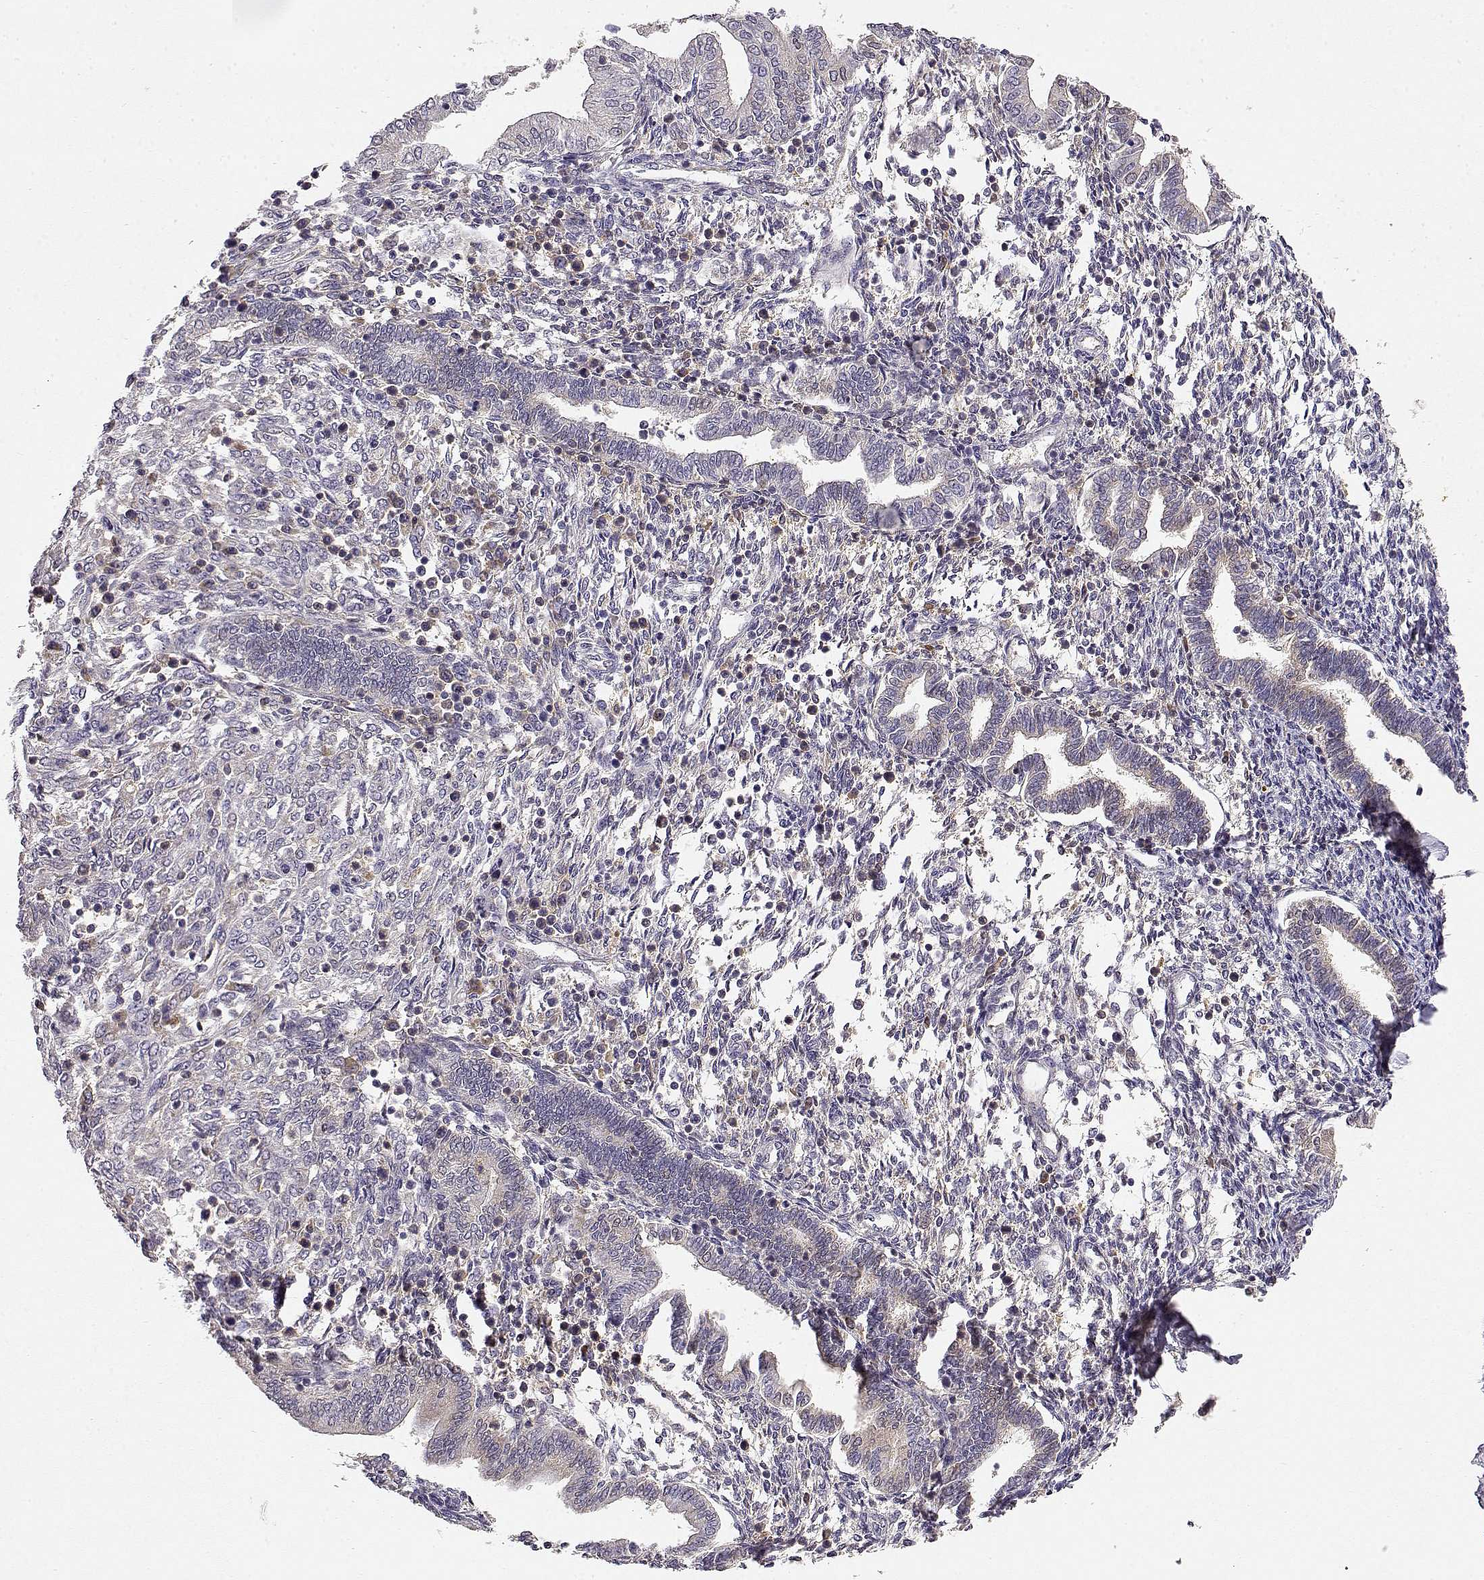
{"staining": {"intensity": "negative", "quantity": "none", "location": "none"}, "tissue": "endometrium", "cell_type": "Cells in endometrial stroma", "image_type": "normal", "snomed": [{"axis": "morphology", "description": "Normal tissue, NOS"}, {"axis": "topography", "description": "Endometrium"}], "caption": "Immunohistochemistry (IHC) image of normal human endometrium stained for a protein (brown), which shows no positivity in cells in endometrial stroma.", "gene": "TACR1", "patient": {"sex": "female", "age": 42}}